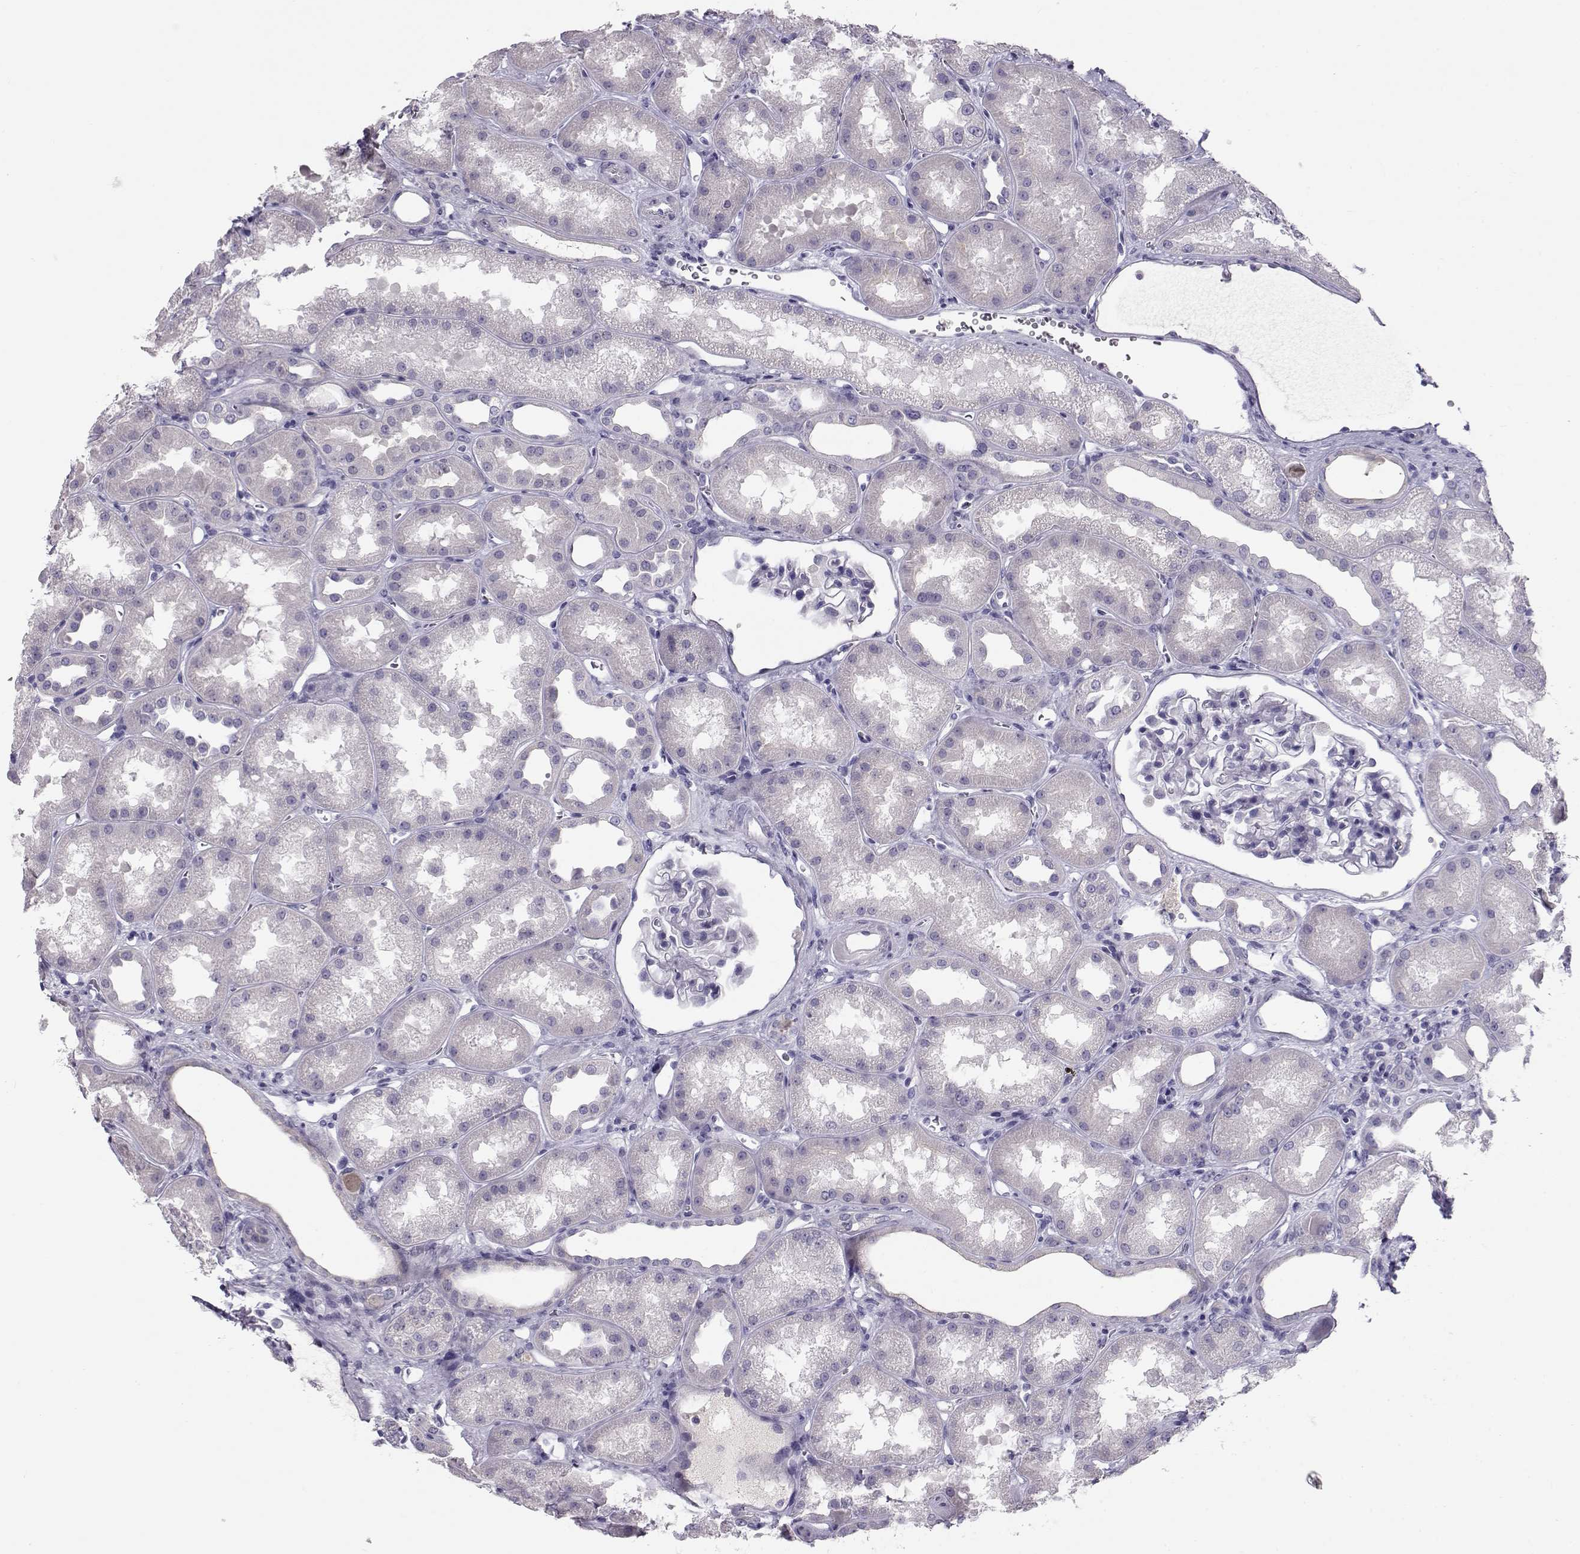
{"staining": {"intensity": "negative", "quantity": "none", "location": "none"}, "tissue": "kidney", "cell_type": "Cells in glomeruli", "image_type": "normal", "snomed": [{"axis": "morphology", "description": "Normal tissue, NOS"}, {"axis": "topography", "description": "Kidney"}], "caption": "An immunohistochemistry (IHC) histopathology image of unremarkable kidney is shown. There is no staining in cells in glomeruli of kidney. Nuclei are stained in blue.", "gene": "GPR26", "patient": {"sex": "male", "age": 61}}